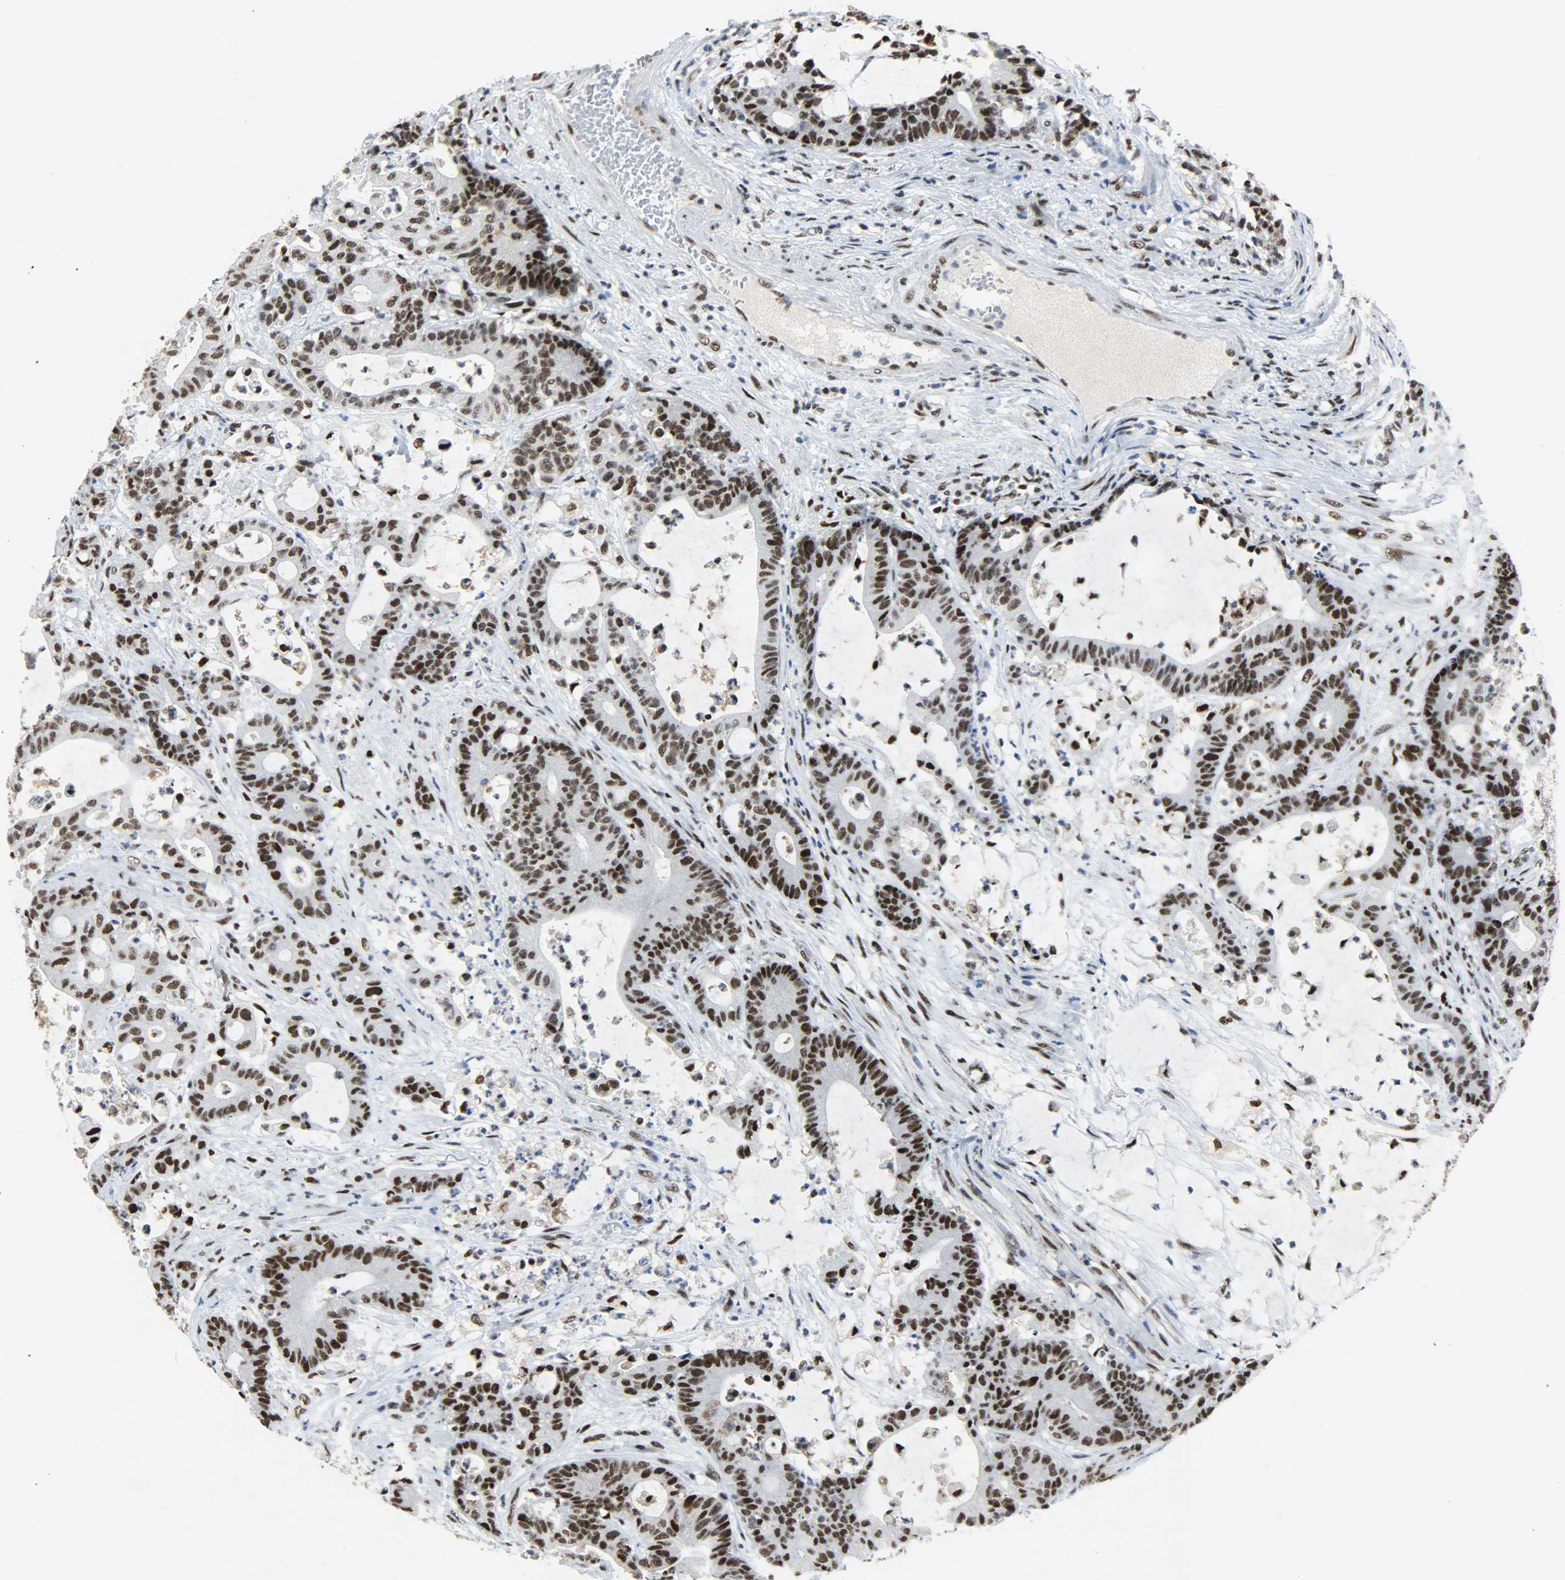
{"staining": {"intensity": "strong", "quantity": ">75%", "location": "nuclear"}, "tissue": "colorectal cancer", "cell_type": "Tumor cells", "image_type": "cancer", "snomed": [{"axis": "morphology", "description": "Adenocarcinoma, NOS"}, {"axis": "topography", "description": "Colon"}], "caption": "A brown stain shows strong nuclear expression of a protein in human colorectal adenocarcinoma tumor cells.", "gene": "SSB", "patient": {"sex": "female", "age": 84}}